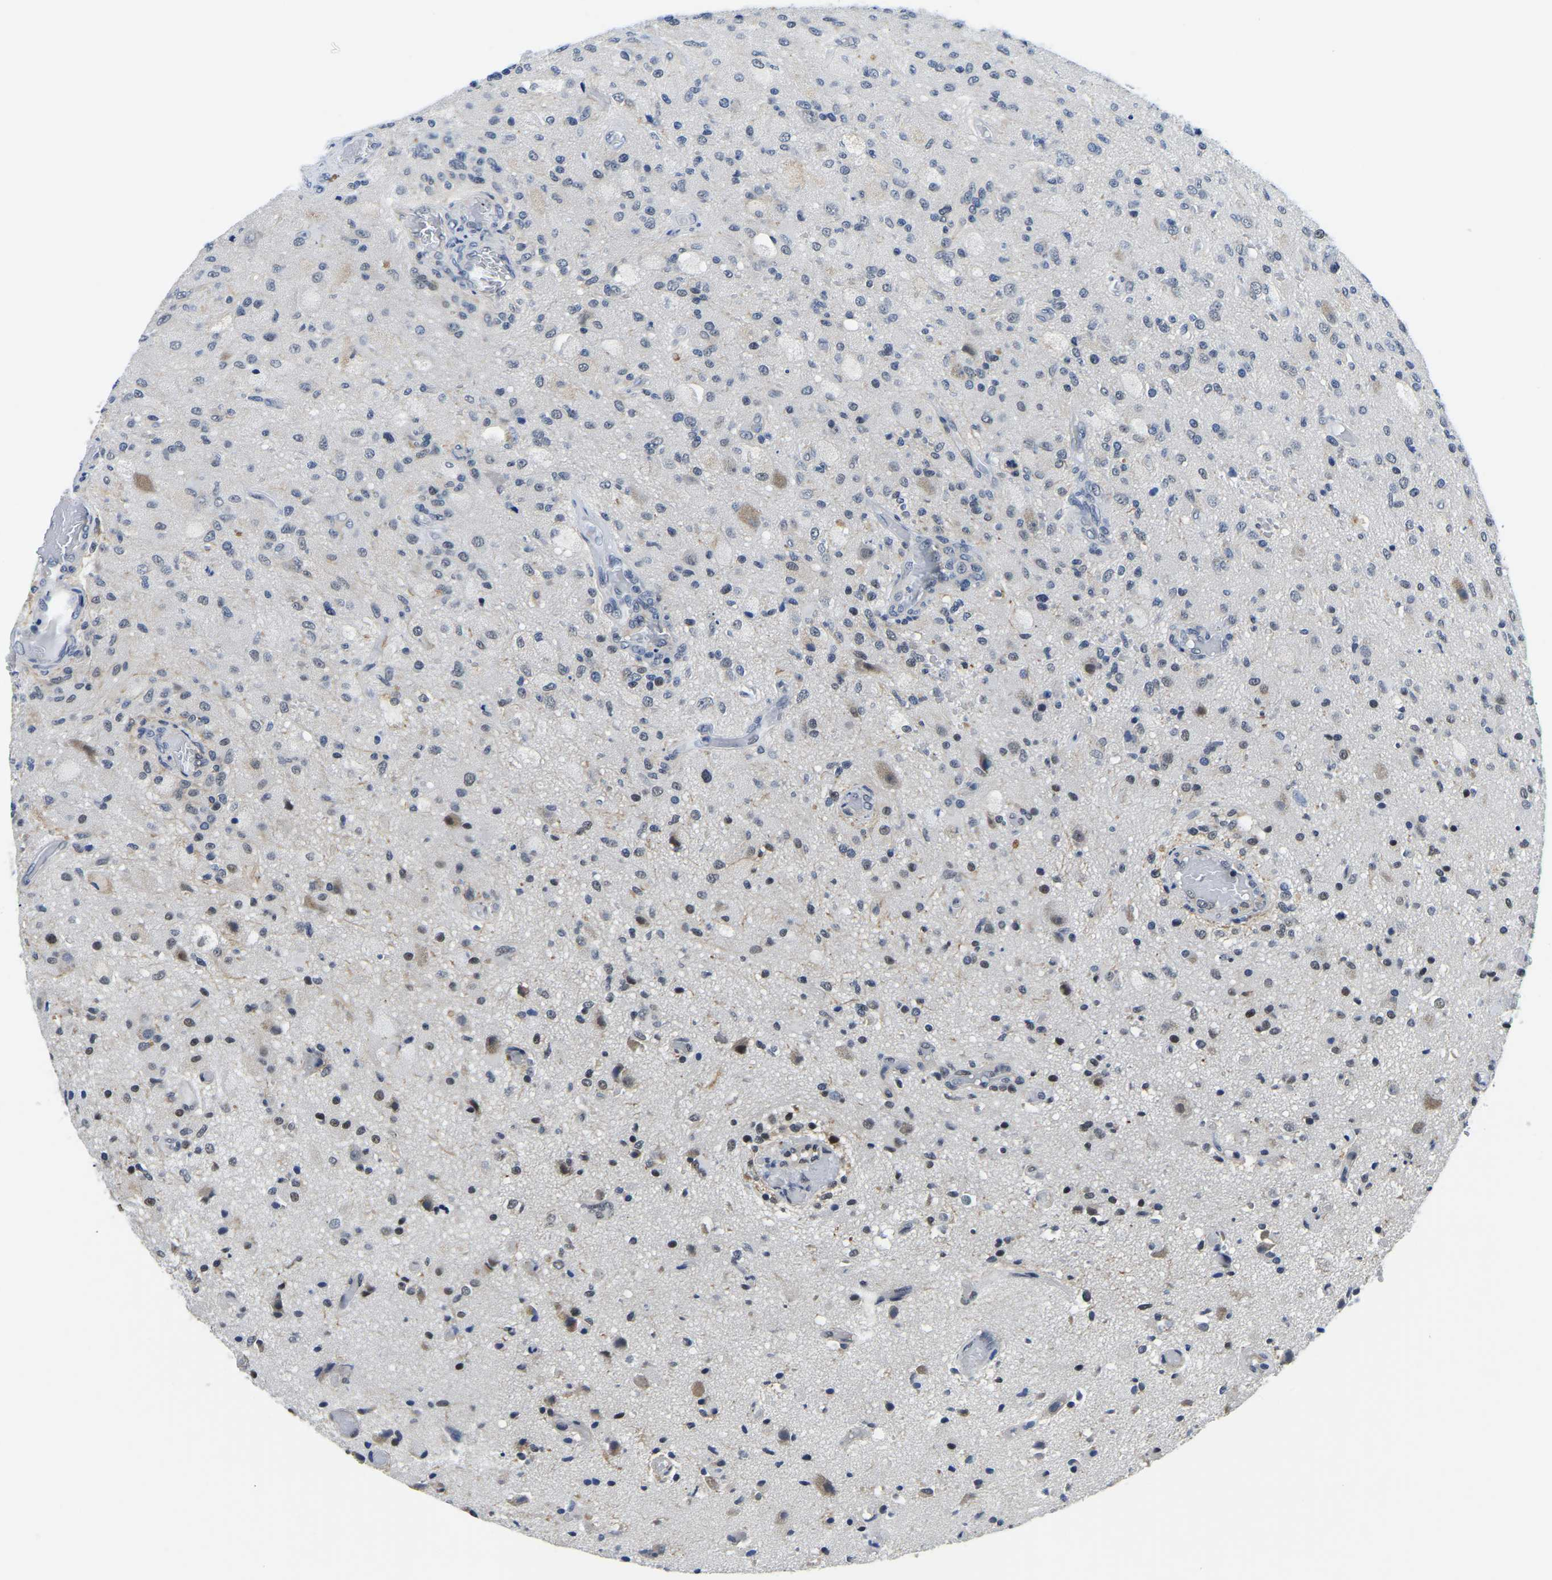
{"staining": {"intensity": "negative", "quantity": "none", "location": "none"}, "tissue": "glioma", "cell_type": "Tumor cells", "image_type": "cancer", "snomed": [{"axis": "morphology", "description": "Normal tissue, NOS"}, {"axis": "morphology", "description": "Glioma, malignant, High grade"}, {"axis": "topography", "description": "Cerebral cortex"}], "caption": "Tumor cells are negative for brown protein staining in glioma.", "gene": "POLDIP3", "patient": {"sex": "male", "age": 77}}